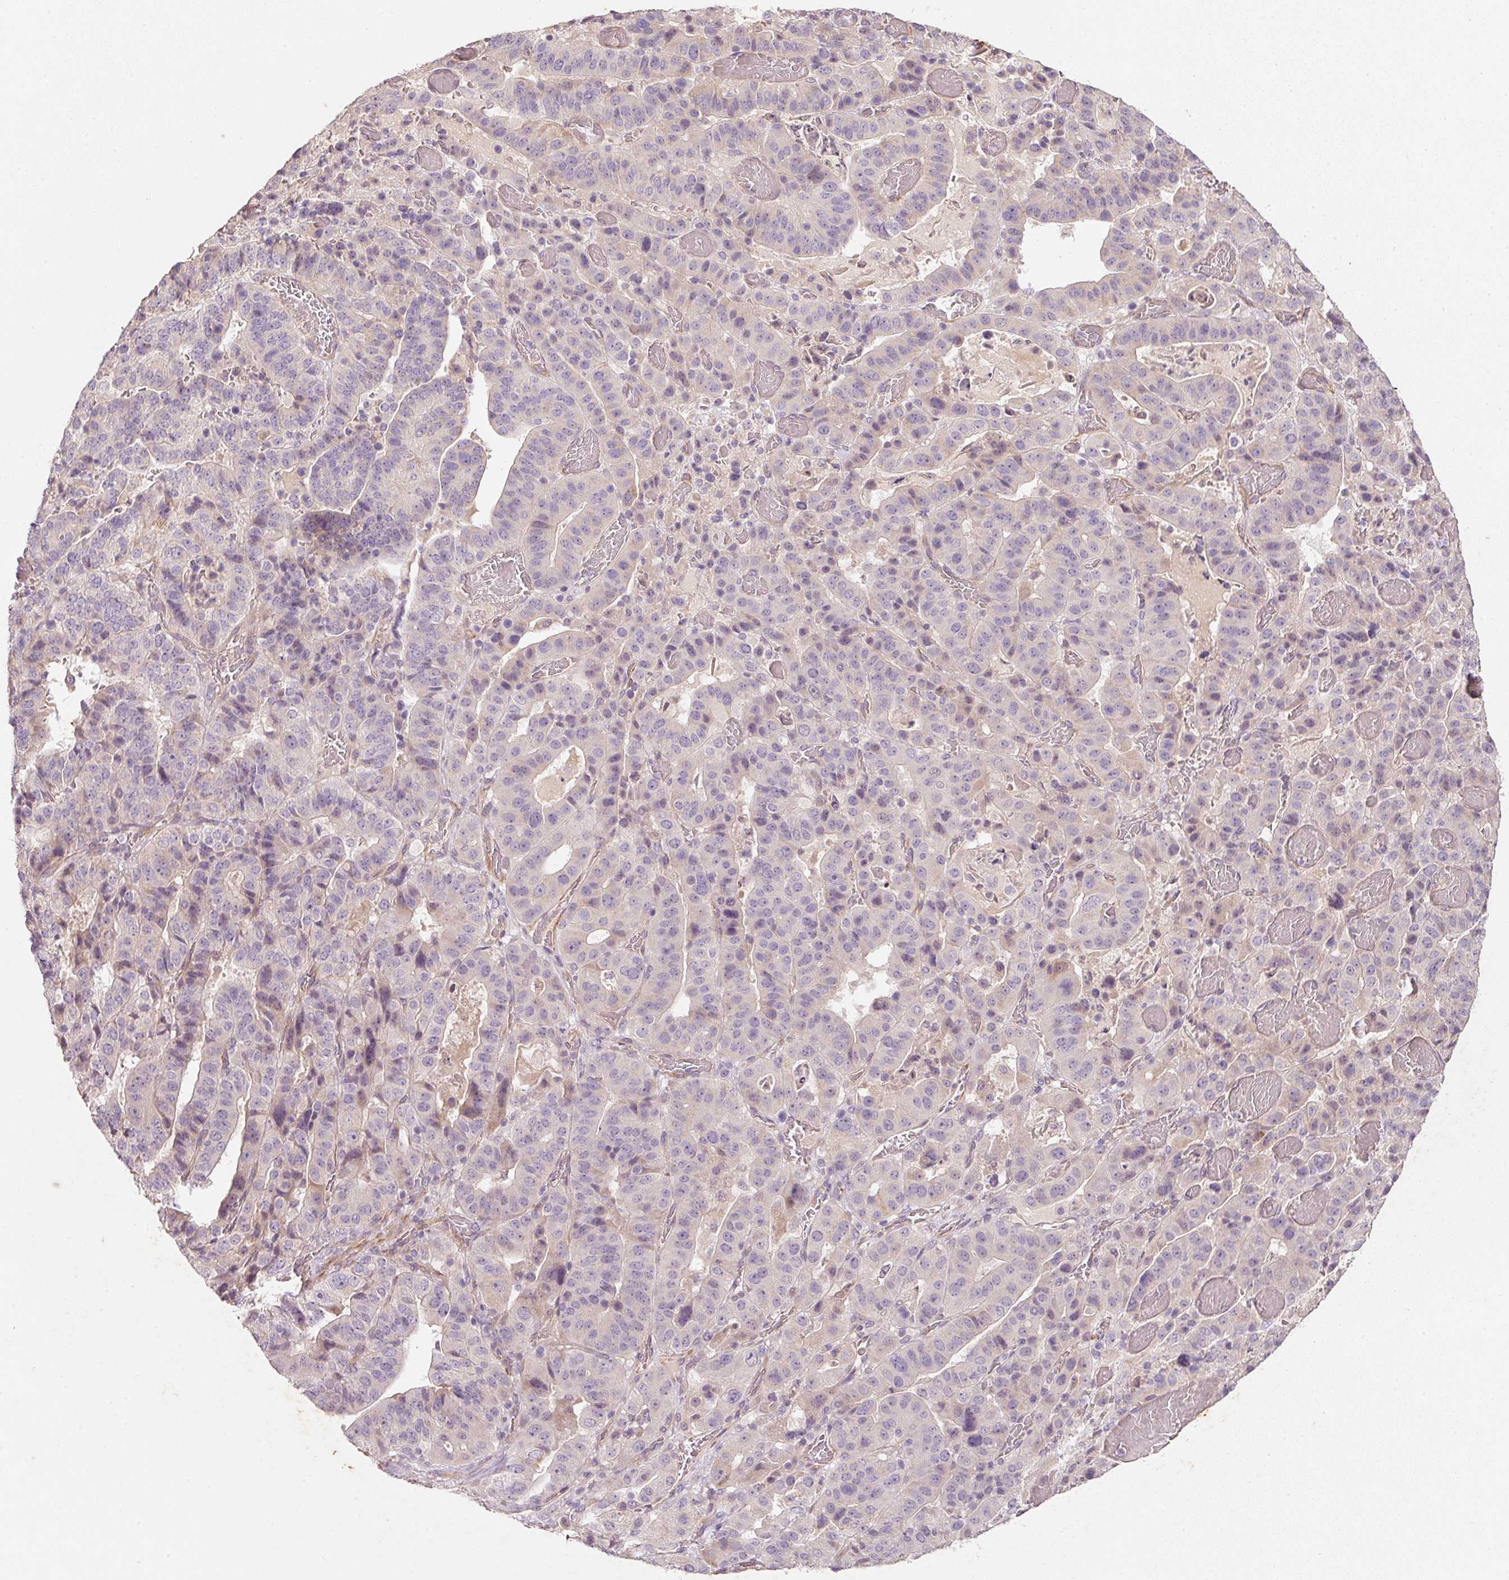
{"staining": {"intensity": "negative", "quantity": "none", "location": "none"}, "tissue": "stomach cancer", "cell_type": "Tumor cells", "image_type": "cancer", "snomed": [{"axis": "morphology", "description": "Adenocarcinoma, NOS"}, {"axis": "topography", "description": "Stomach"}], "caption": "Protein analysis of adenocarcinoma (stomach) shows no significant positivity in tumor cells.", "gene": "RGL2", "patient": {"sex": "male", "age": 48}}